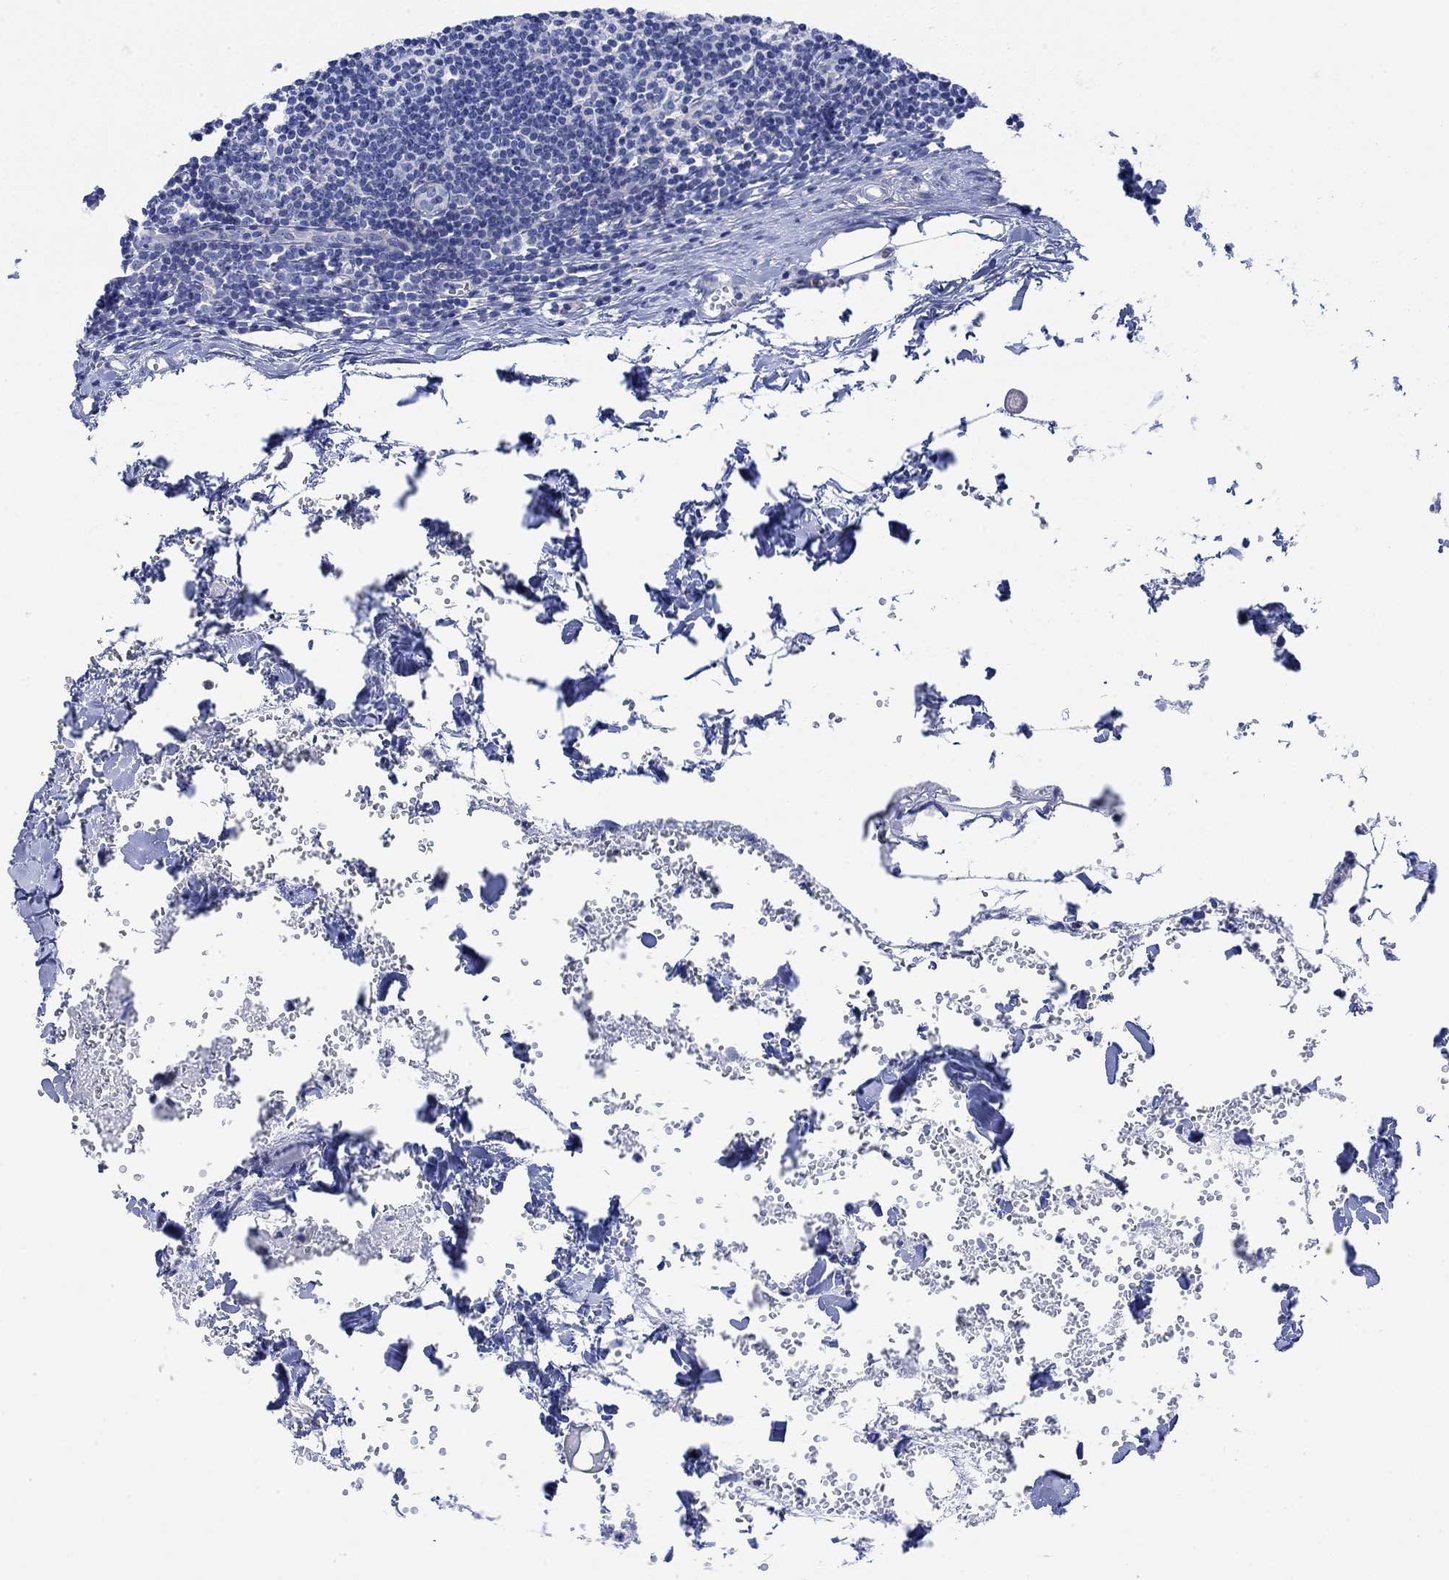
{"staining": {"intensity": "negative", "quantity": "none", "location": "none"}, "tissue": "lymph node", "cell_type": "Germinal center cells", "image_type": "normal", "snomed": [{"axis": "morphology", "description": "Normal tissue, NOS"}, {"axis": "topography", "description": "Lymph node"}], "caption": "Micrograph shows no significant protein expression in germinal center cells of benign lymph node.", "gene": "TLDC2", "patient": {"sex": "male", "age": 59}}